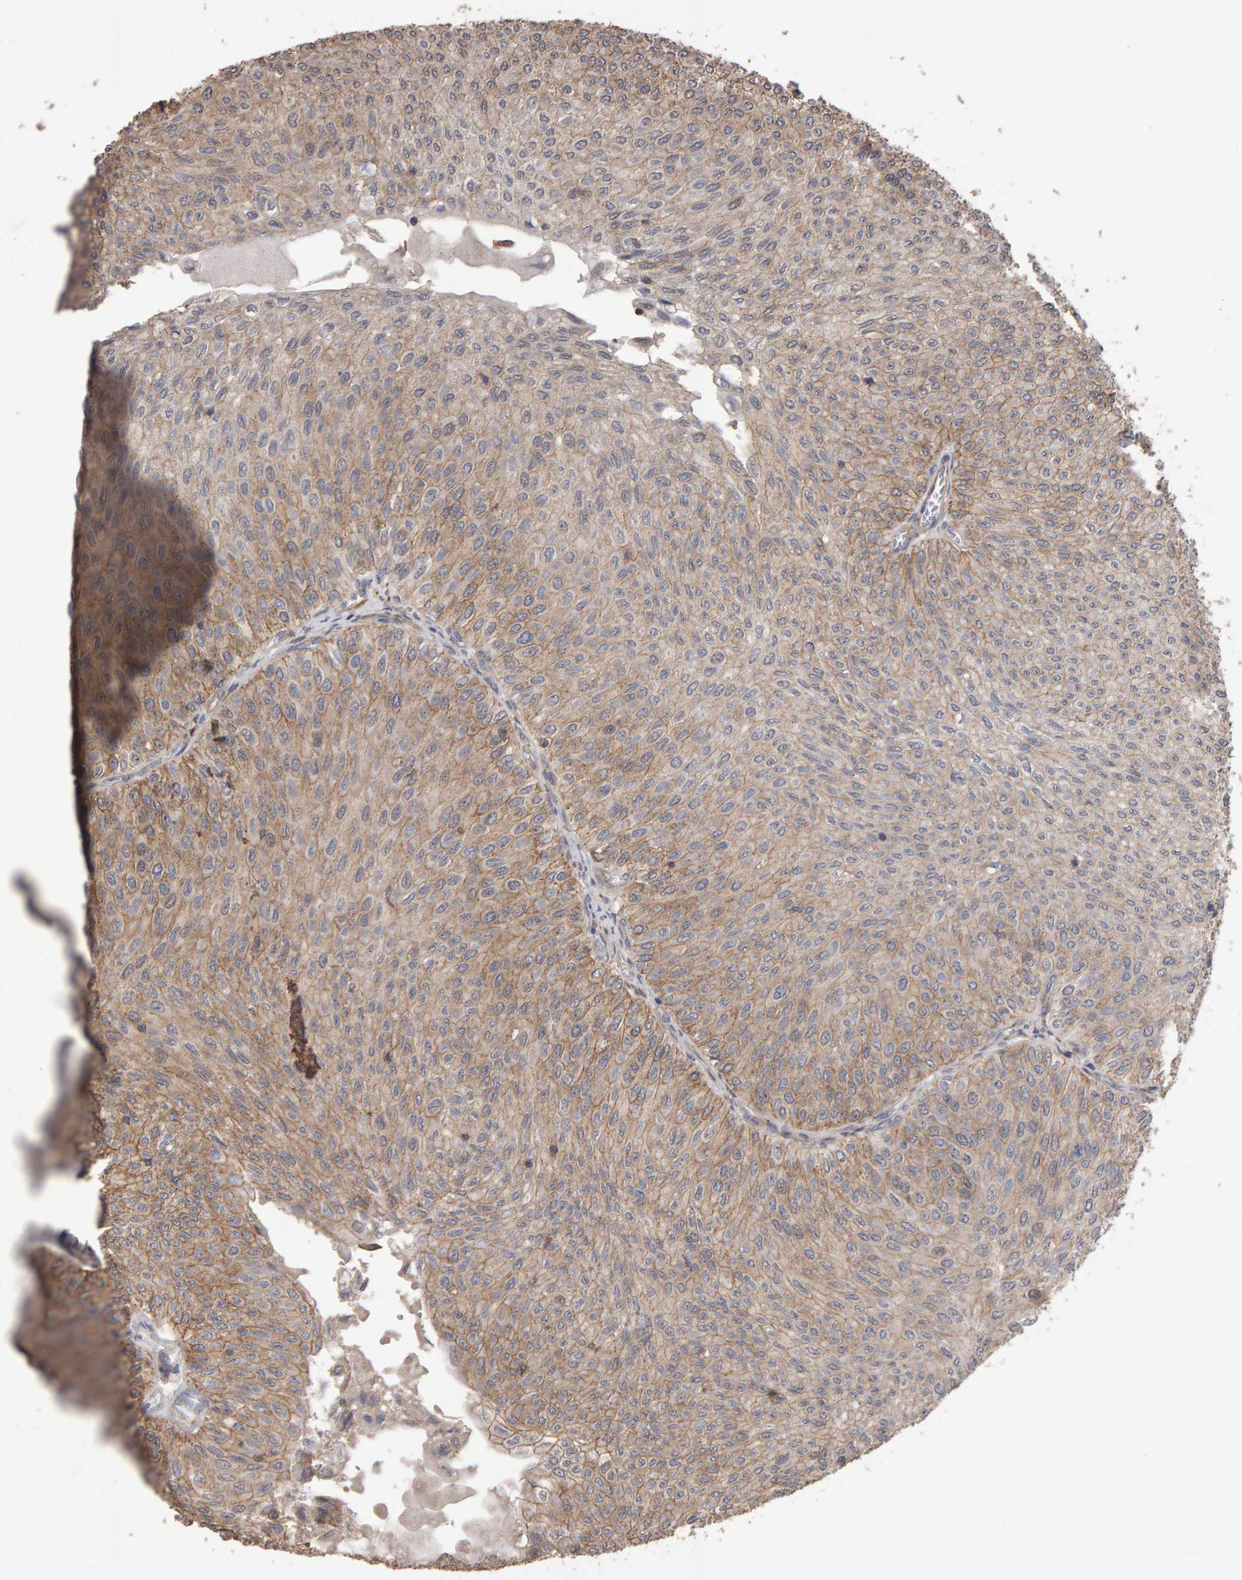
{"staining": {"intensity": "weak", "quantity": ">75%", "location": "cytoplasmic/membranous"}, "tissue": "urothelial cancer", "cell_type": "Tumor cells", "image_type": "cancer", "snomed": [{"axis": "morphology", "description": "Urothelial carcinoma, Low grade"}, {"axis": "topography", "description": "Urinary bladder"}], "caption": "This photomicrograph displays immunohistochemistry (IHC) staining of urothelial cancer, with low weak cytoplasmic/membranous staining in about >75% of tumor cells.", "gene": "SCRIB", "patient": {"sex": "male", "age": 78}}